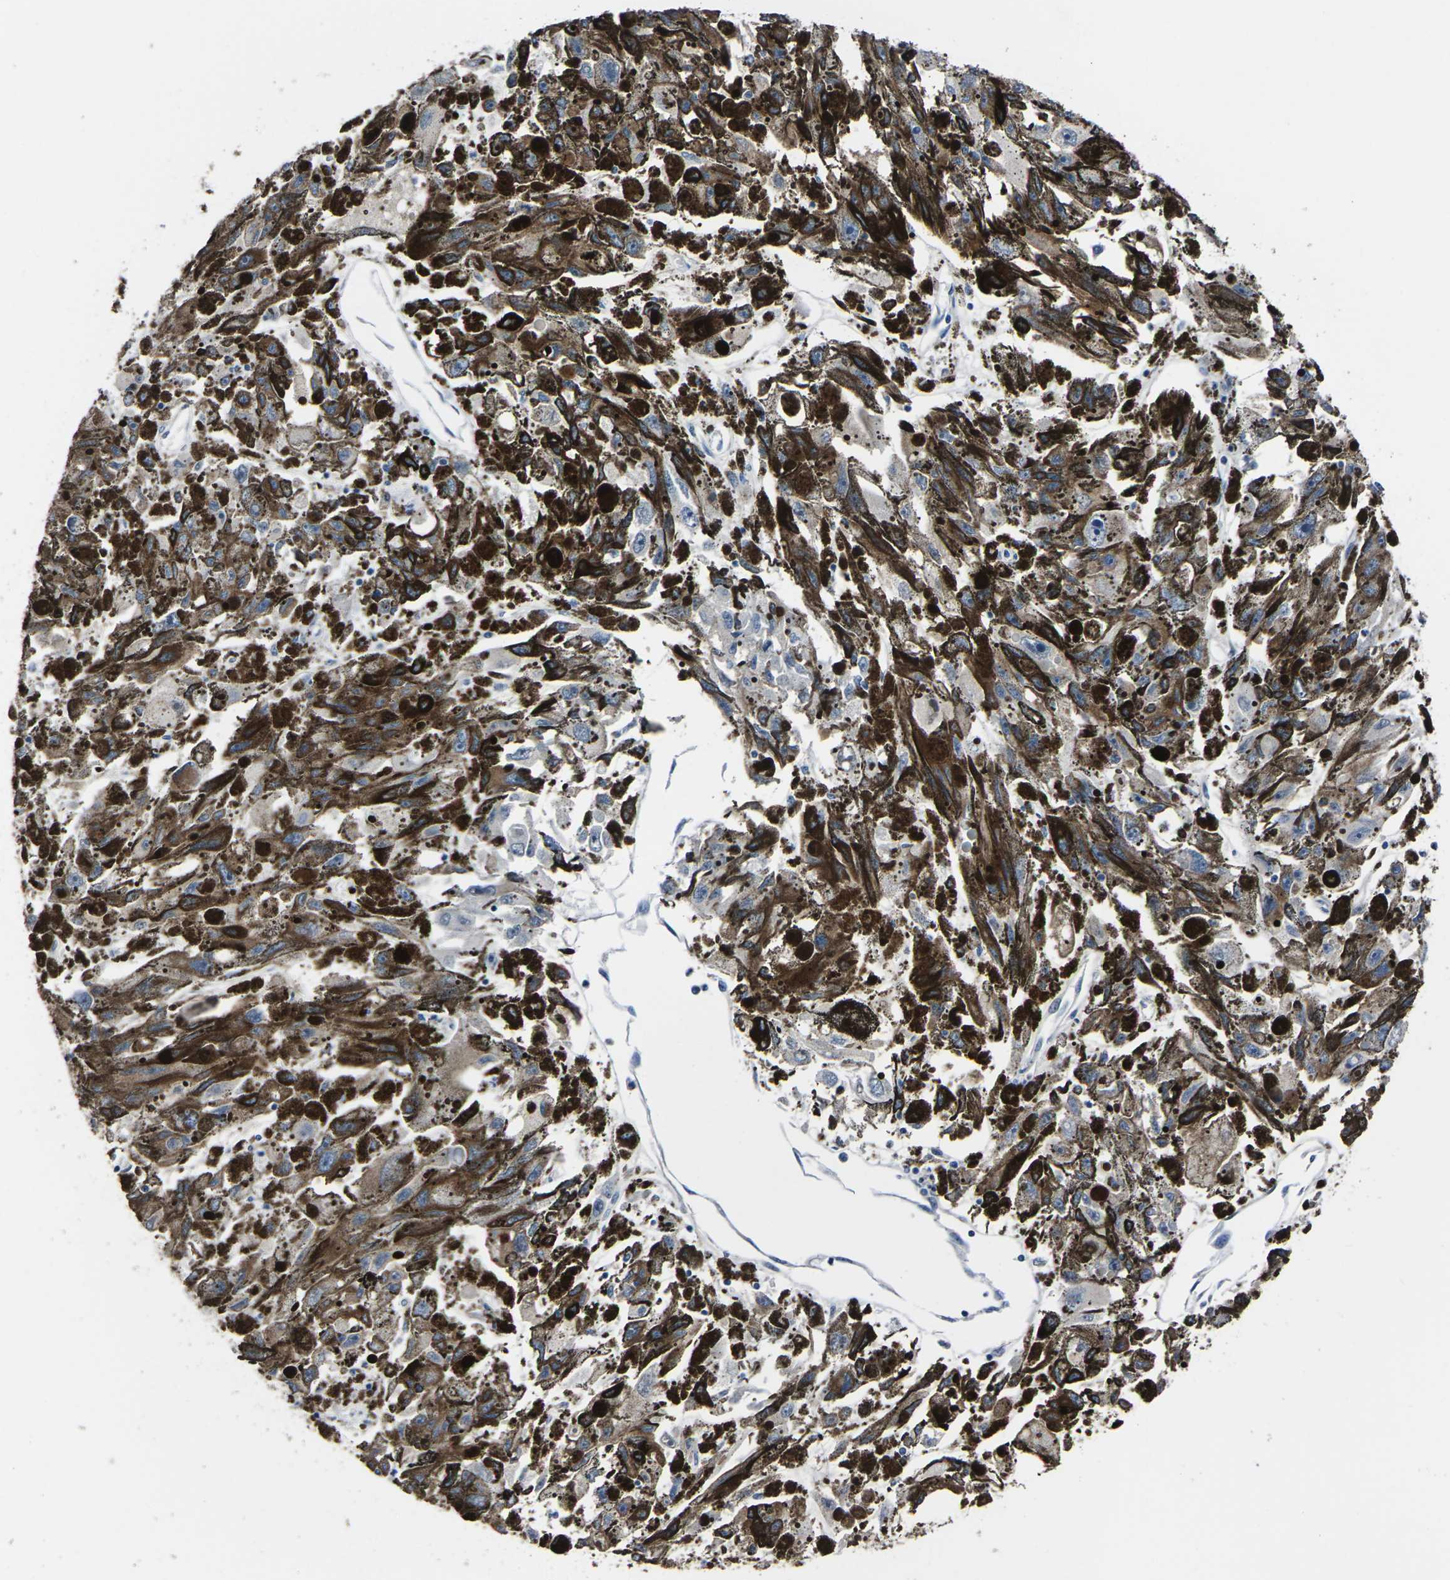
{"staining": {"intensity": "weak", "quantity": "25%-75%", "location": "cytoplasmic/membranous"}, "tissue": "melanoma", "cell_type": "Tumor cells", "image_type": "cancer", "snomed": [{"axis": "morphology", "description": "Malignant melanoma, NOS"}, {"axis": "topography", "description": "Skin"}], "caption": "This is an image of immunohistochemistry (IHC) staining of melanoma, which shows weak positivity in the cytoplasmic/membranous of tumor cells.", "gene": "MSANTD4", "patient": {"sex": "female", "age": 104}}